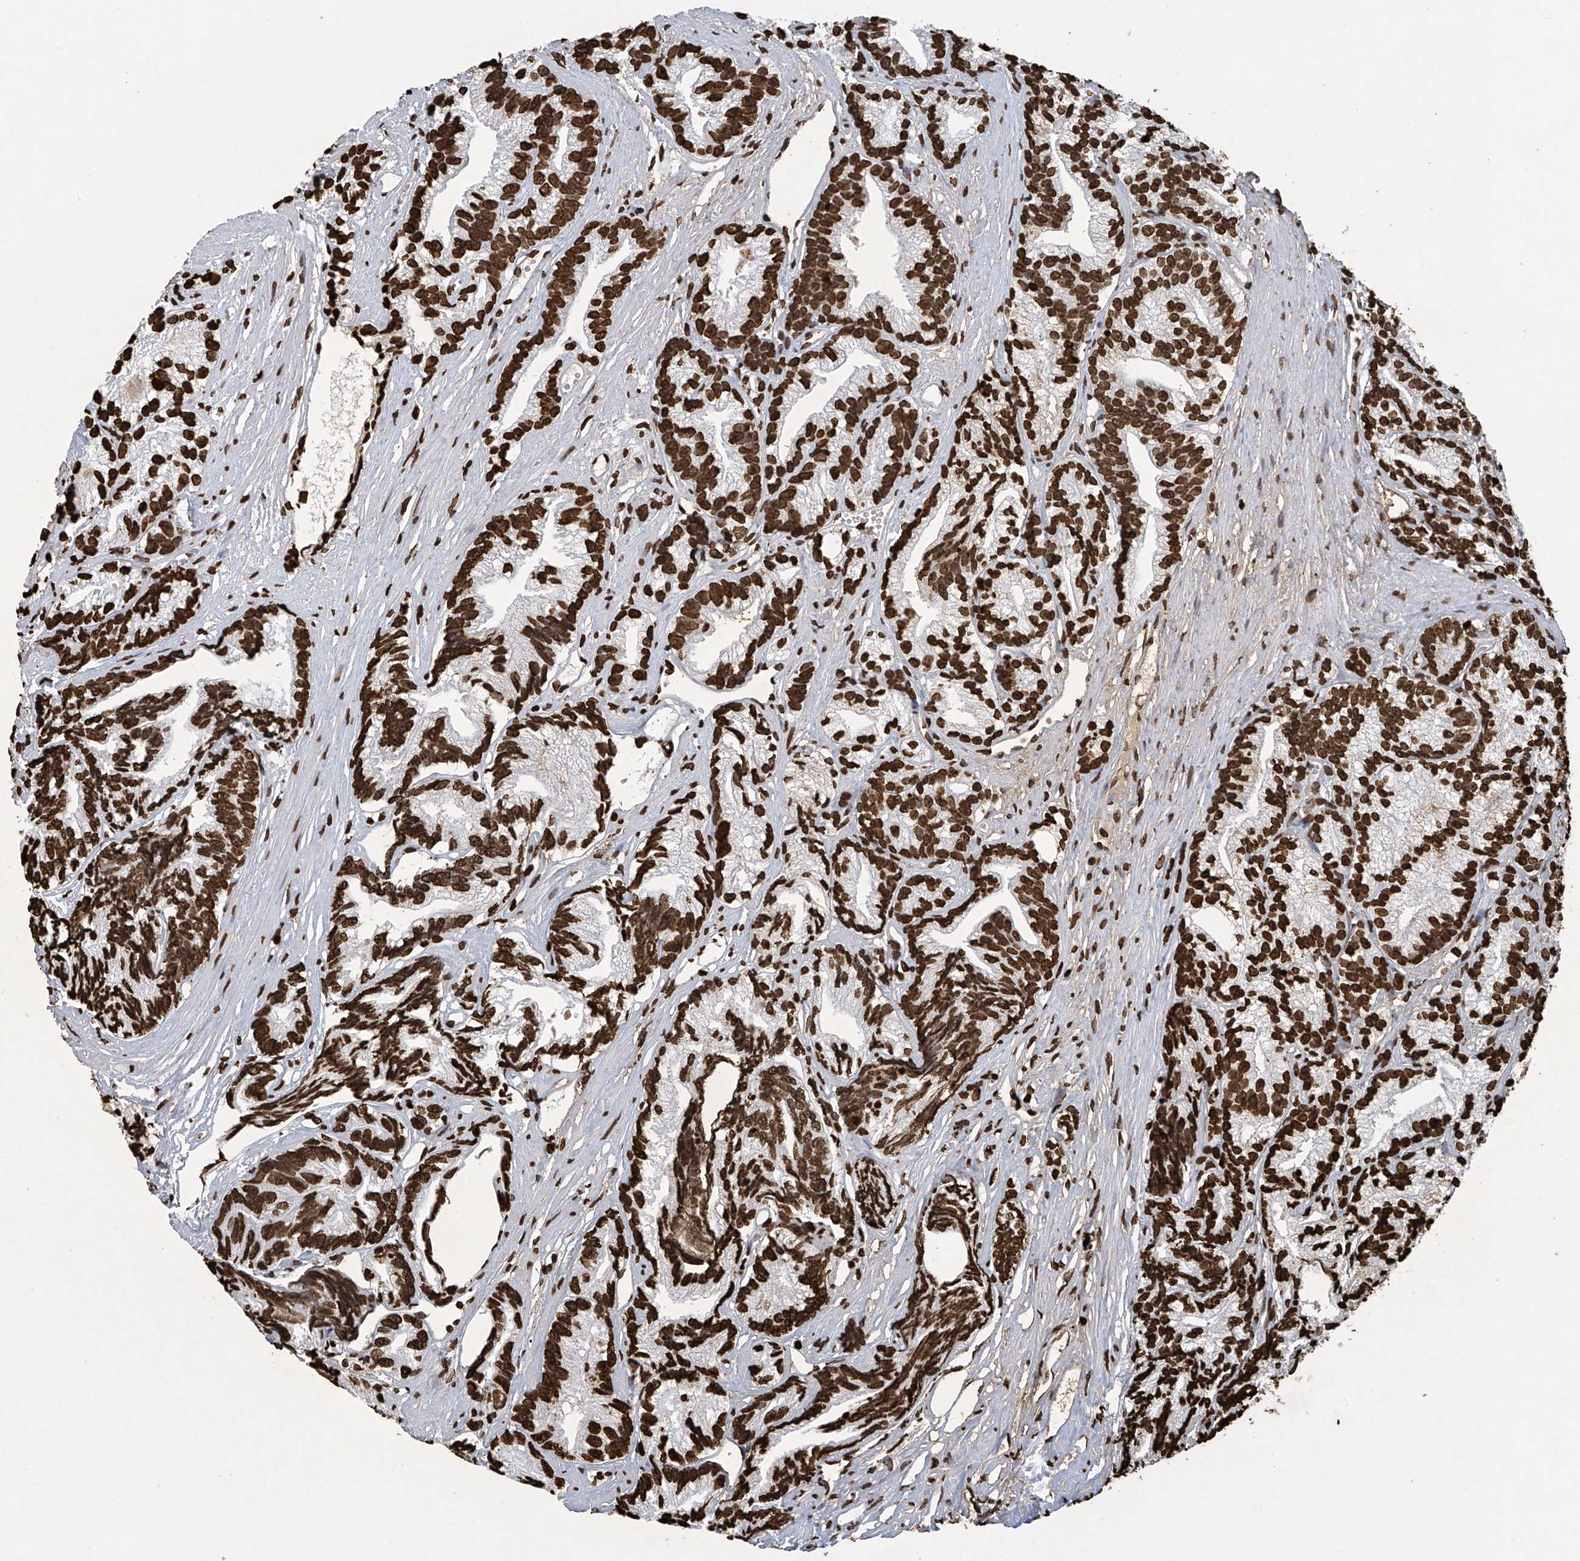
{"staining": {"intensity": "strong", "quantity": ">75%", "location": "nuclear"}, "tissue": "prostate cancer", "cell_type": "Tumor cells", "image_type": "cancer", "snomed": [{"axis": "morphology", "description": "Adenocarcinoma, Low grade"}, {"axis": "topography", "description": "Prostate"}], "caption": "IHC image of neoplastic tissue: human prostate adenocarcinoma (low-grade) stained using immunohistochemistry (IHC) shows high levels of strong protein expression localized specifically in the nuclear of tumor cells, appearing as a nuclear brown color.", "gene": "H3-3A", "patient": {"sex": "male", "age": 89}}